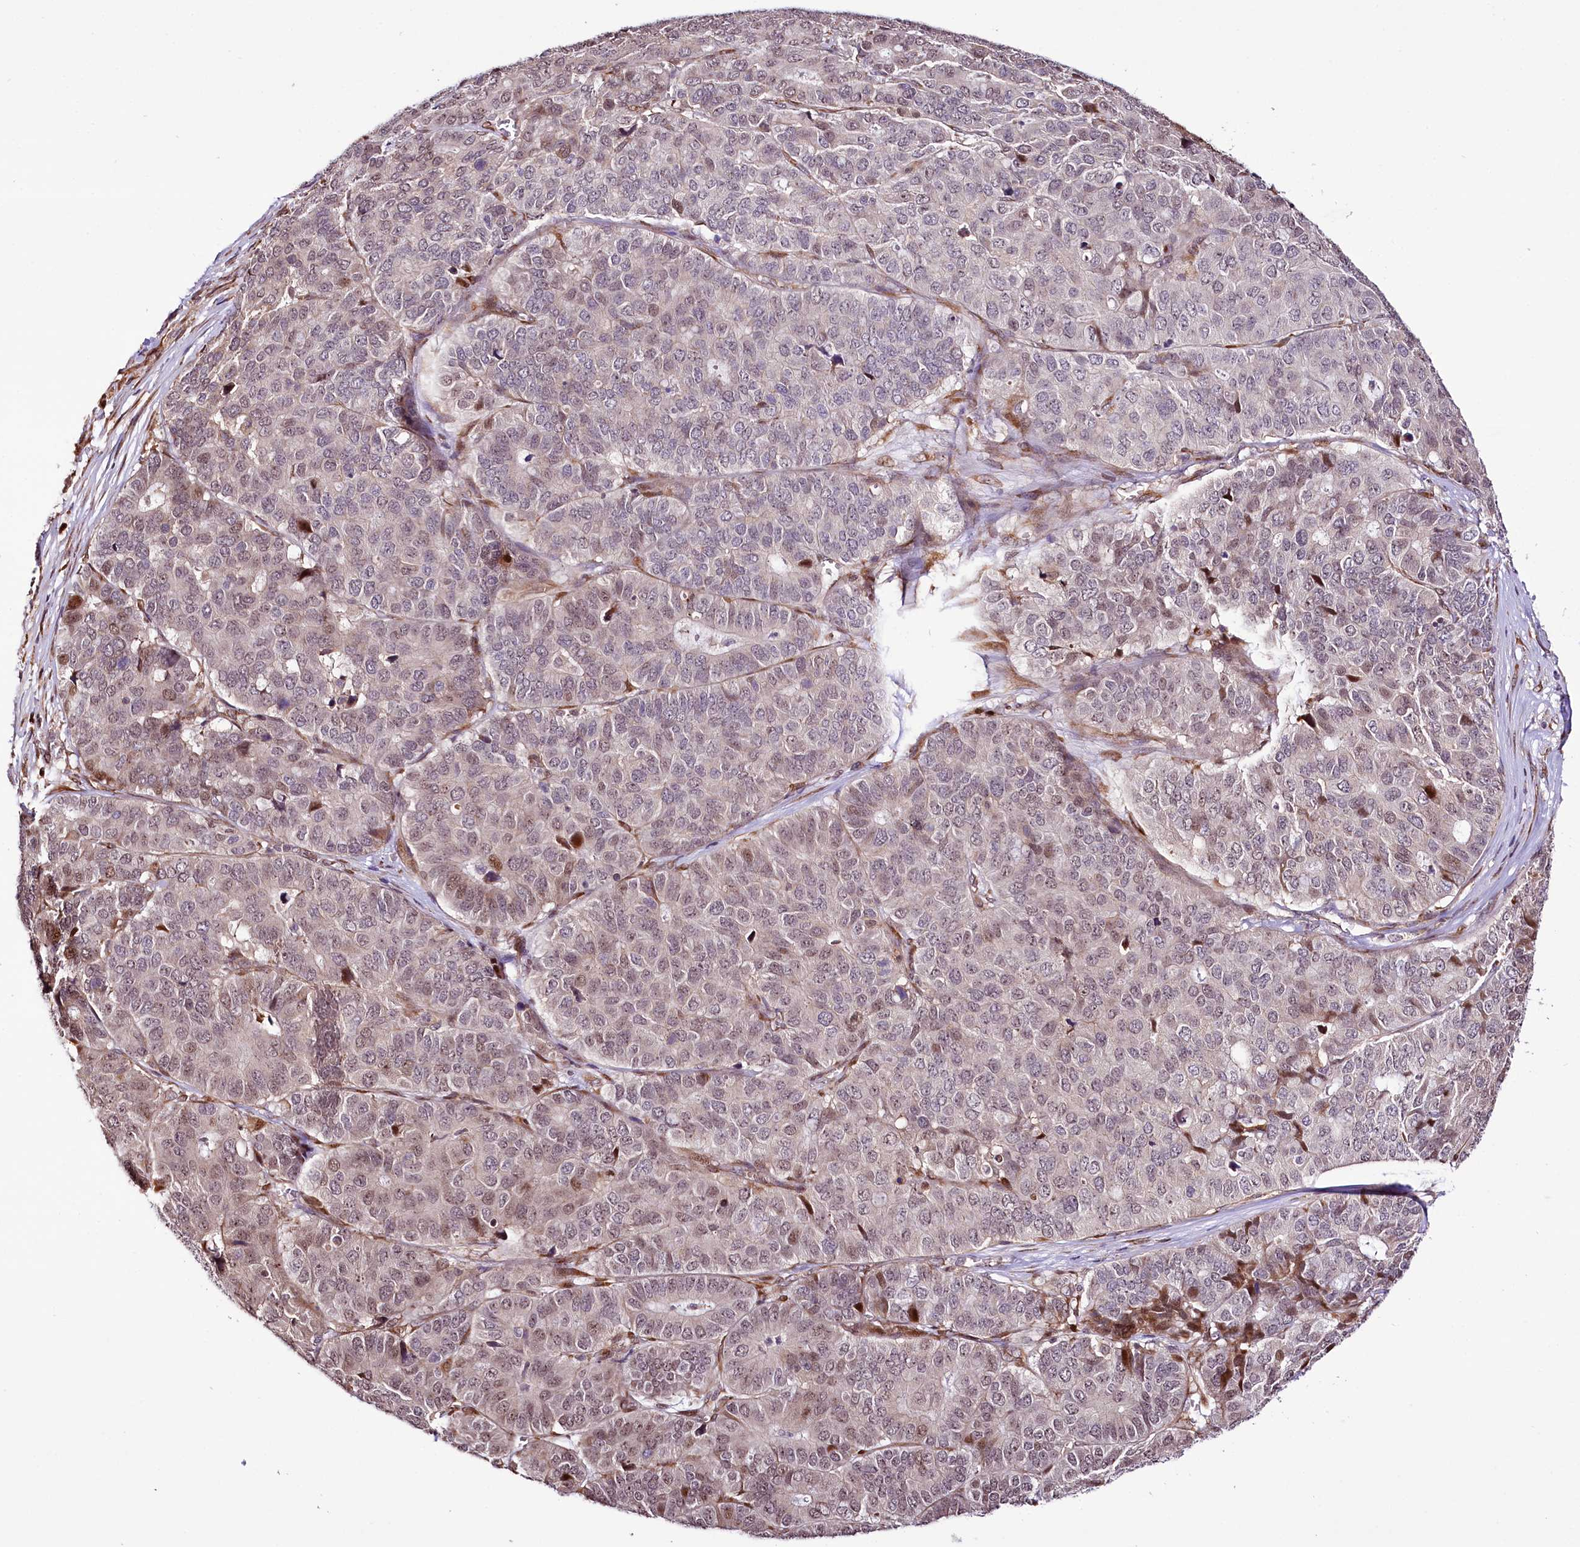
{"staining": {"intensity": "moderate", "quantity": "<25%", "location": "cytoplasmic/membranous,nuclear"}, "tissue": "pancreatic cancer", "cell_type": "Tumor cells", "image_type": "cancer", "snomed": [{"axis": "morphology", "description": "Adenocarcinoma, NOS"}, {"axis": "topography", "description": "Pancreas"}], "caption": "Human pancreatic cancer (adenocarcinoma) stained with a protein marker displays moderate staining in tumor cells.", "gene": "CUTC", "patient": {"sex": "male", "age": 50}}